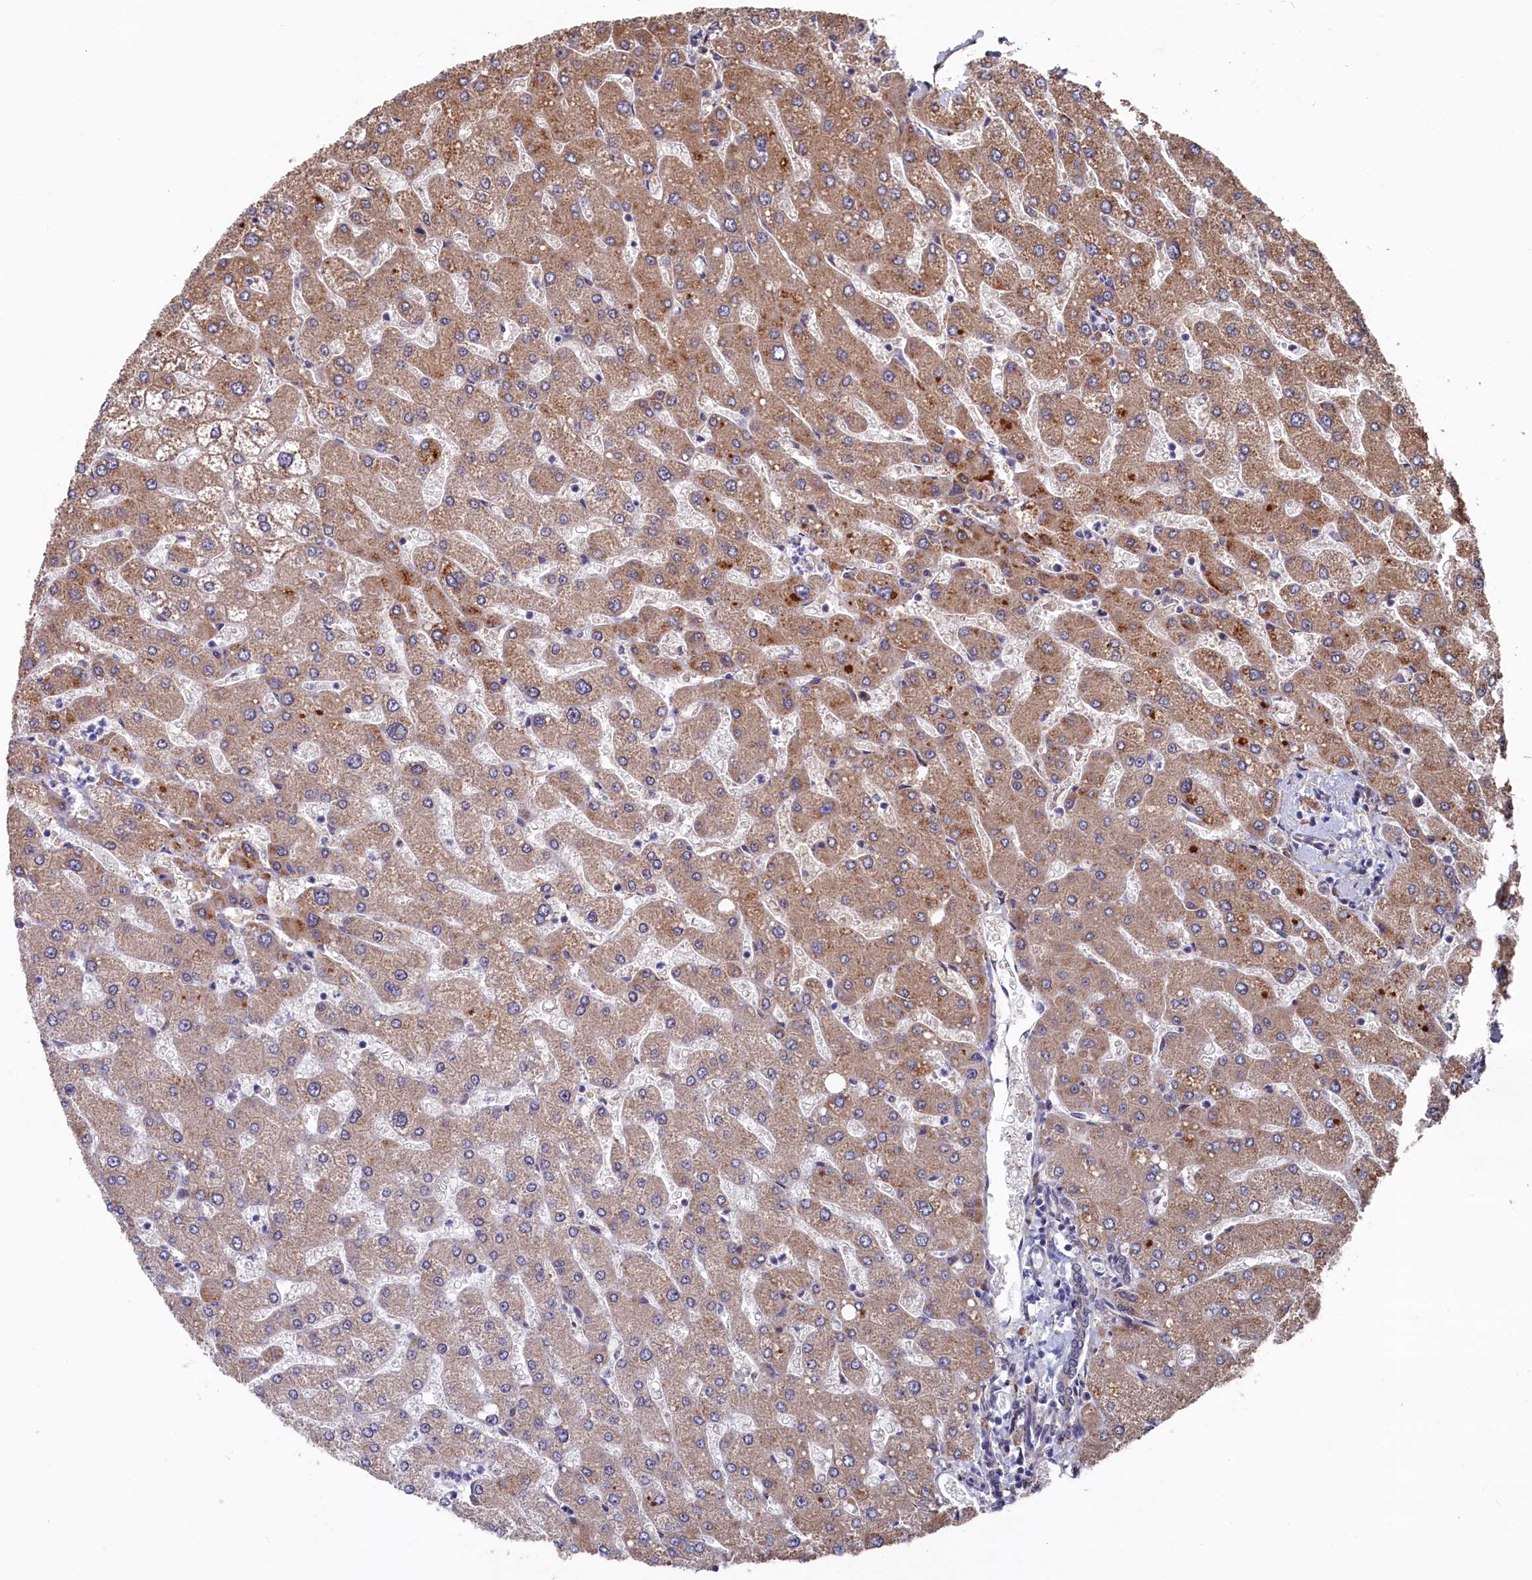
{"staining": {"intensity": "negative", "quantity": "none", "location": "none"}, "tissue": "liver", "cell_type": "Cholangiocytes", "image_type": "normal", "snomed": [{"axis": "morphology", "description": "Normal tissue, NOS"}, {"axis": "topography", "description": "Liver"}], "caption": "A photomicrograph of liver stained for a protein demonstrates no brown staining in cholangiocytes.", "gene": "SLC12A4", "patient": {"sex": "male", "age": 55}}